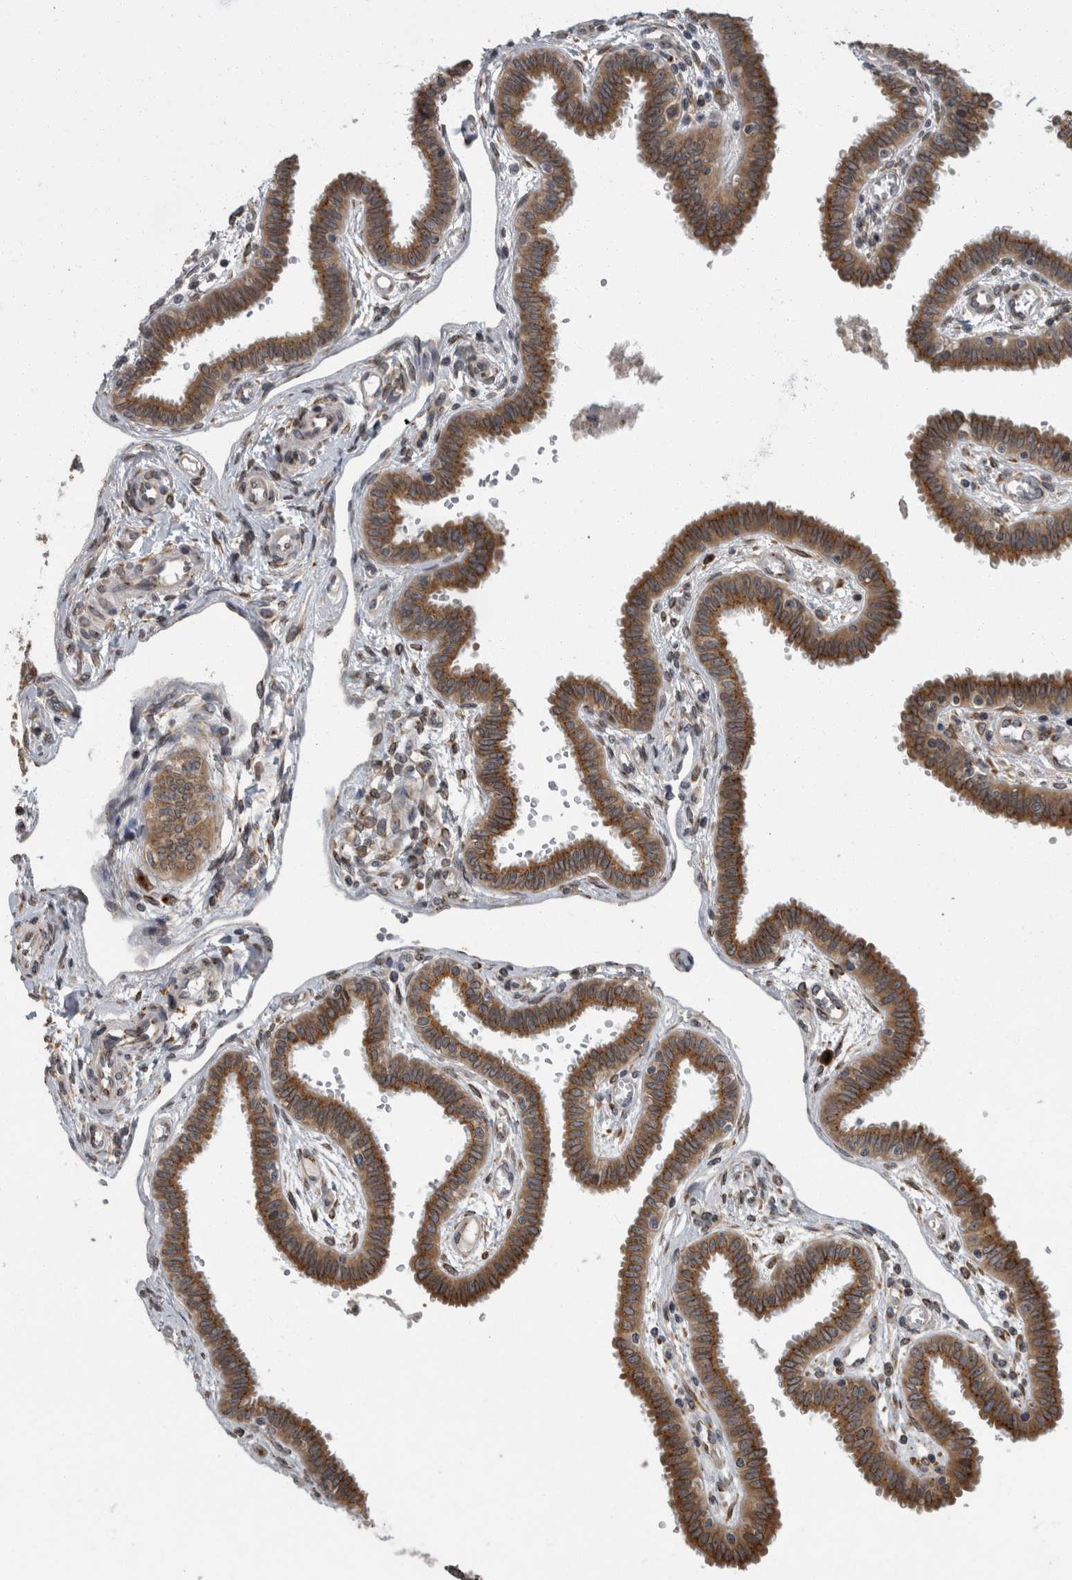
{"staining": {"intensity": "moderate", "quantity": ">75%", "location": "cytoplasmic/membranous"}, "tissue": "fallopian tube", "cell_type": "Glandular cells", "image_type": "normal", "snomed": [{"axis": "morphology", "description": "Normal tissue, NOS"}, {"axis": "topography", "description": "Fallopian tube"}], "caption": "Fallopian tube stained with IHC exhibits moderate cytoplasmic/membranous positivity in approximately >75% of glandular cells.", "gene": "LMAN2L", "patient": {"sex": "female", "age": 32}}